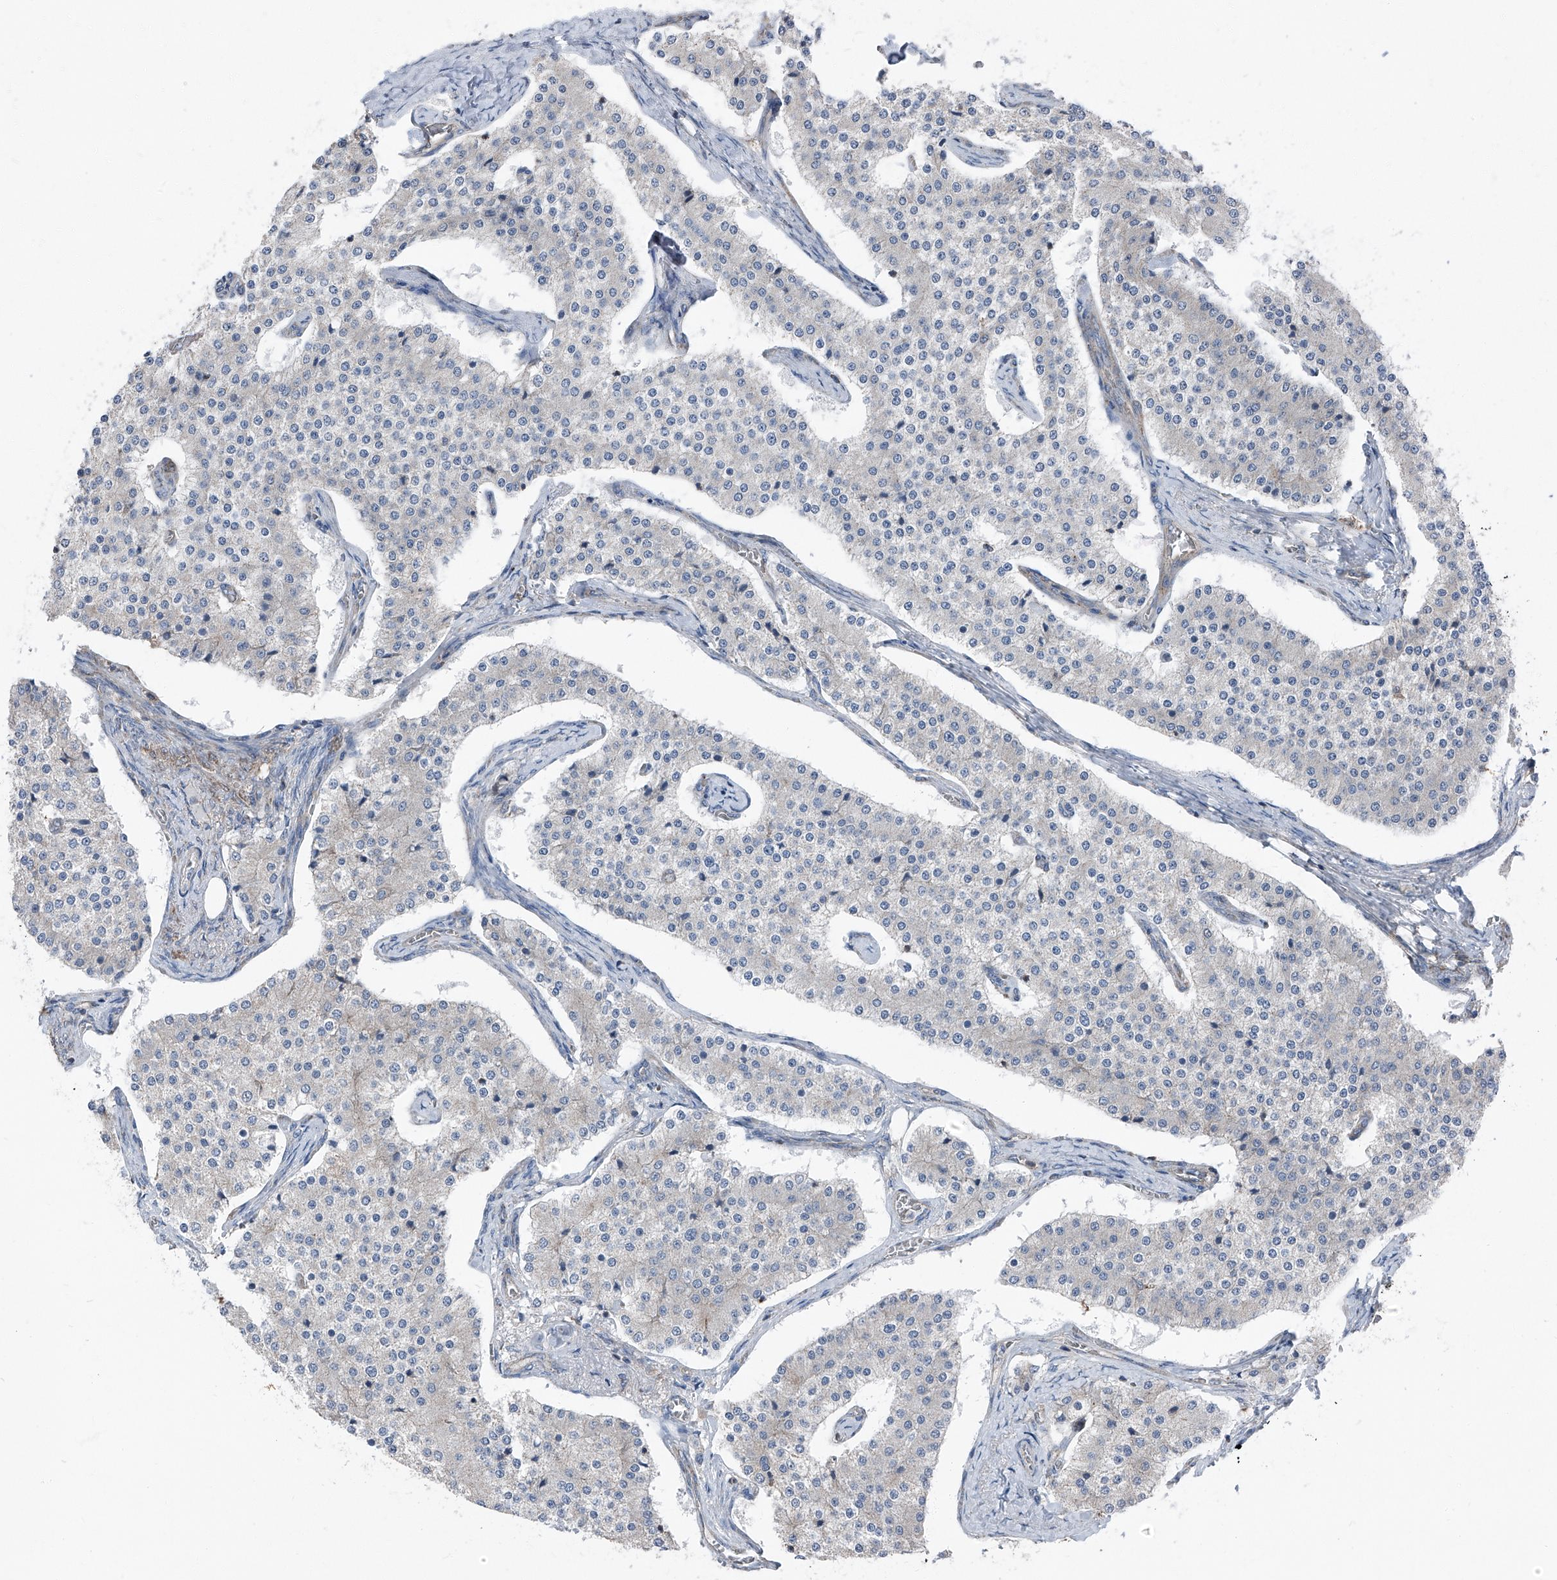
{"staining": {"intensity": "negative", "quantity": "none", "location": "none"}, "tissue": "carcinoid", "cell_type": "Tumor cells", "image_type": "cancer", "snomed": [{"axis": "morphology", "description": "Carcinoid, malignant, NOS"}, {"axis": "topography", "description": "Colon"}], "caption": "High power microscopy histopathology image of an IHC histopathology image of malignant carcinoid, revealing no significant staining in tumor cells.", "gene": "GPR142", "patient": {"sex": "female", "age": 52}}